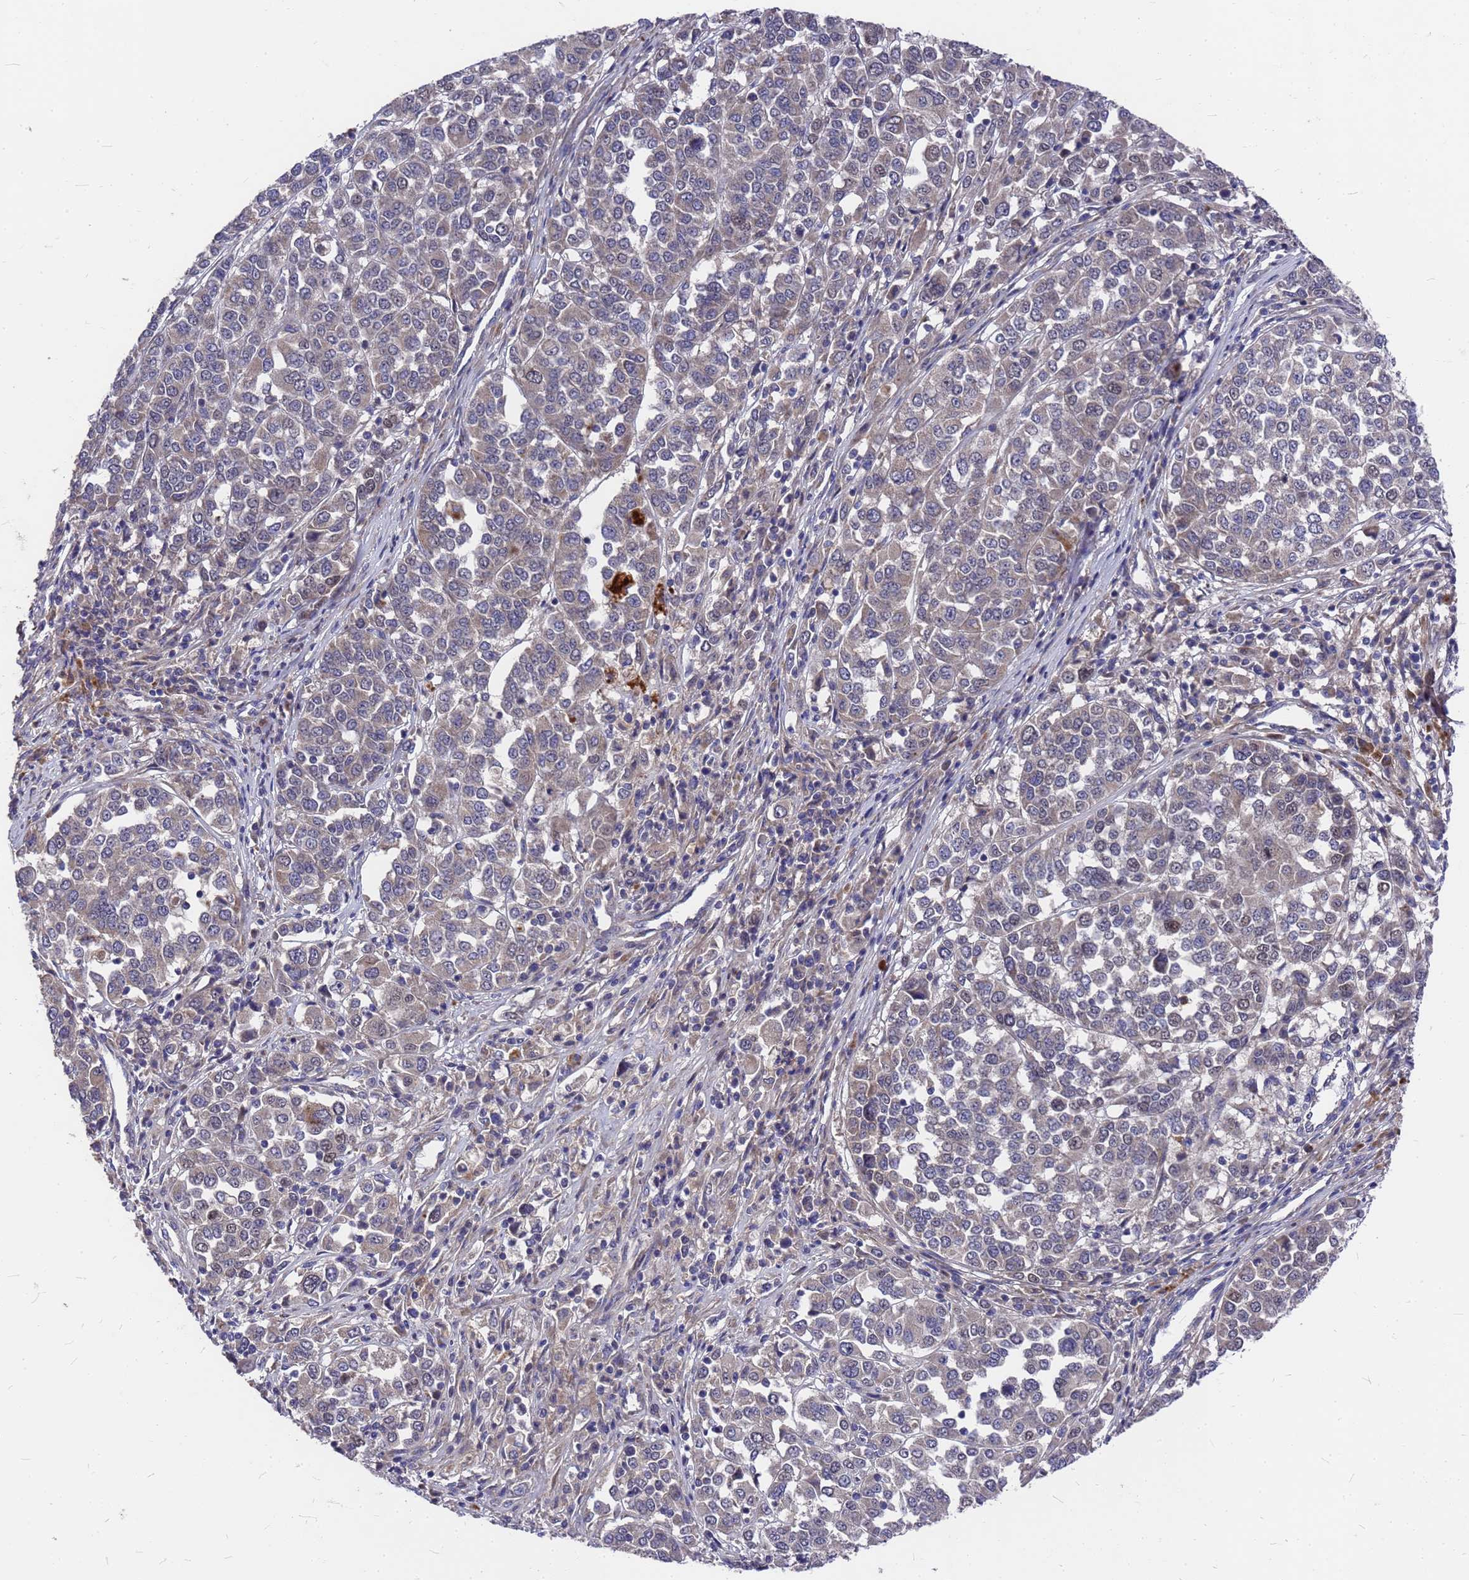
{"staining": {"intensity": "negative", "quantity": "none", "location": "none"}, "tissue": "melanoma", "cell_type": "Tumor cells", "image_type": "cancer", "snomed": [{"axis": "morphology", "description": "Malignant melanoma, Metastatic site"}, {"axis": "topography", "description": "Lymph node"}], "caption": "Immunohistochemistry histopathology image of neoplastic tissue: human malignant melanoma (metastatic site) stained with DAB exhibits no significant protein expression in tumor cells.", "gene": "ZNF717", "patient": {"sex": "male", "age": 44}}